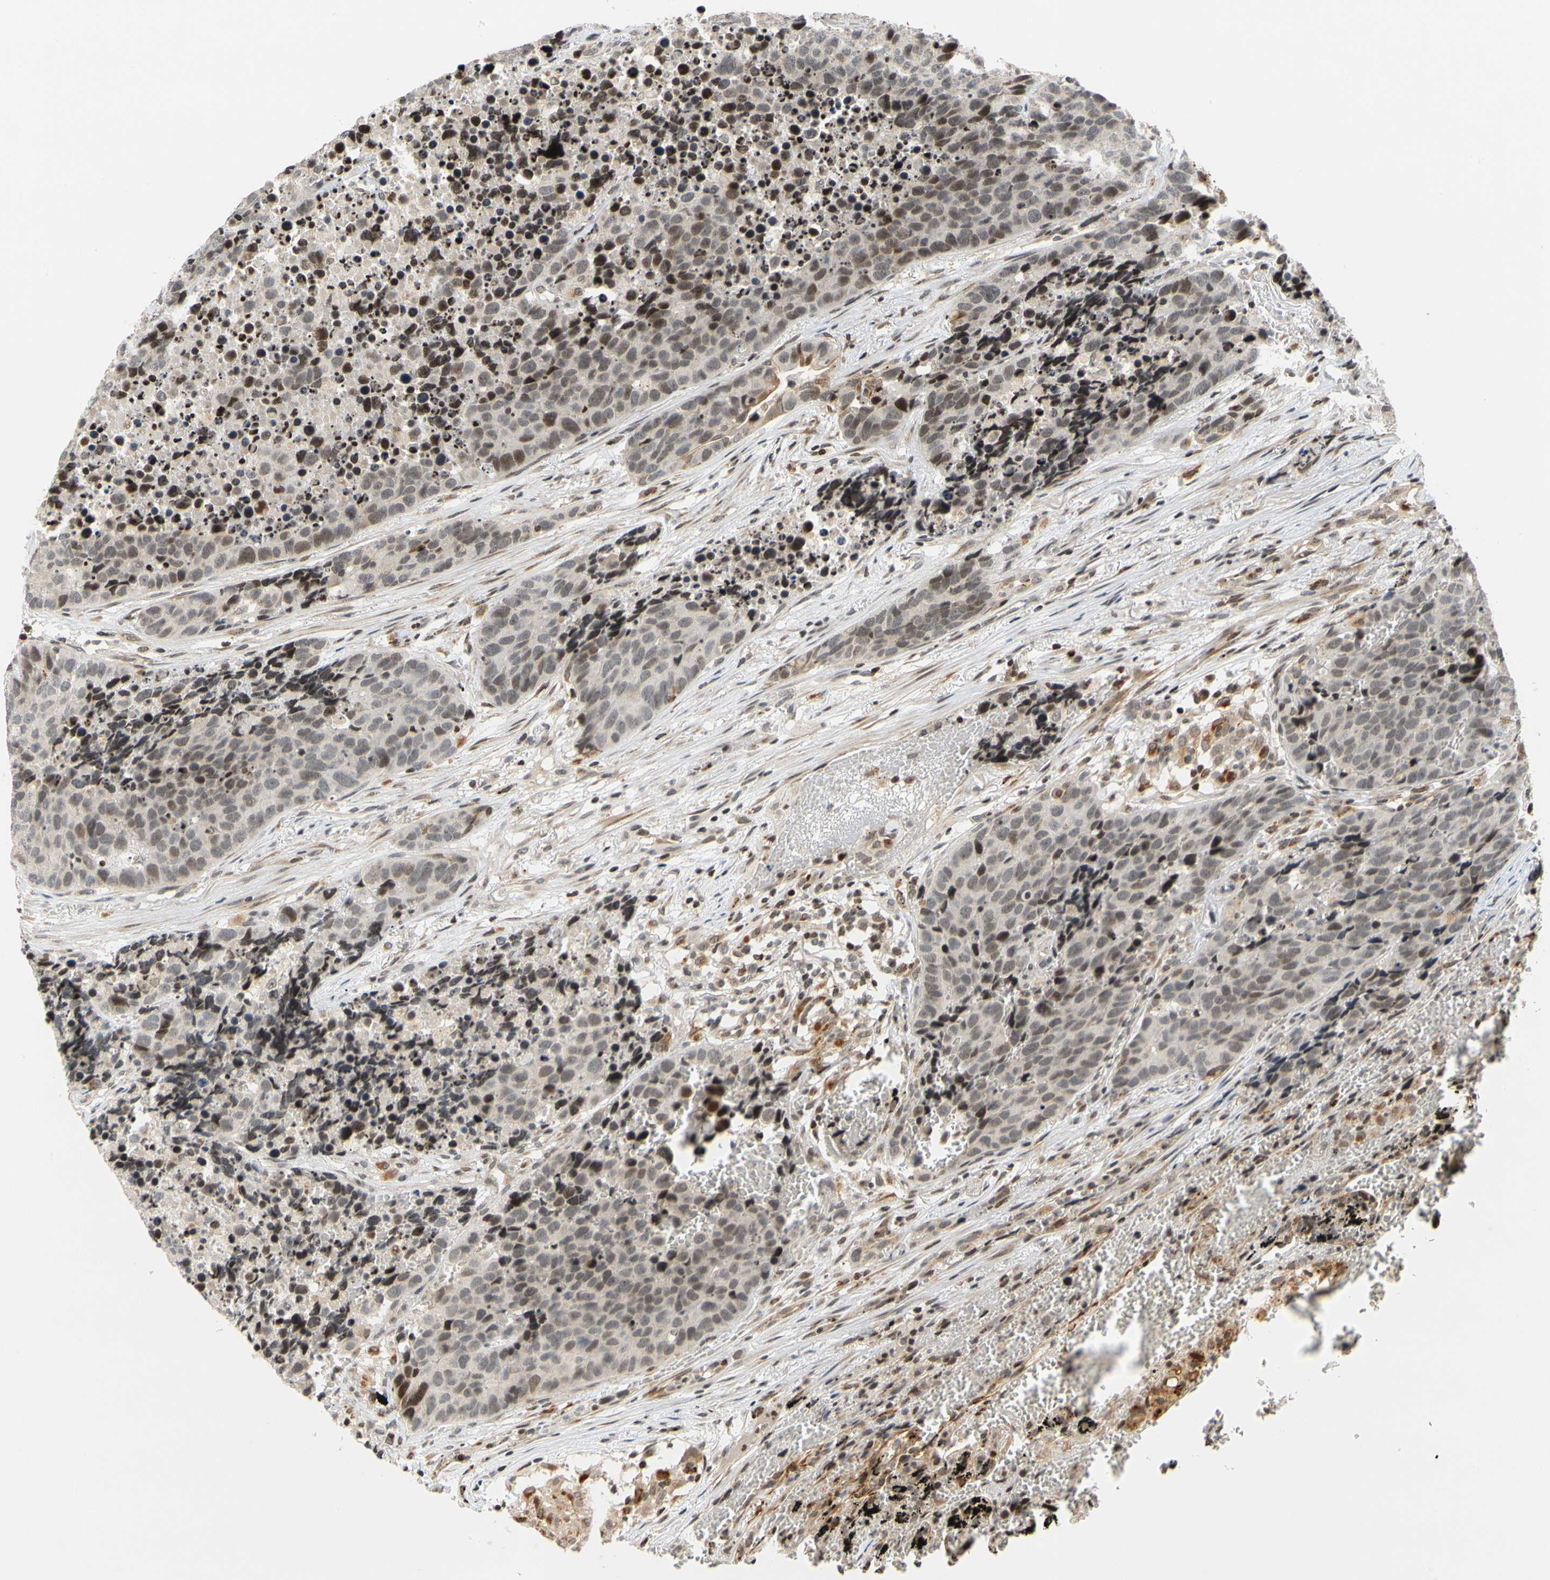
{"staining": {"intensity": "moderate", "quantity": "25%-75%", "location": "nuclear"}, "tissue": "carcinoid", "cell_type": "Tumor cells", "image_type": "cancer", "snomed": [{"axis": "morphology", "description": "Carcinoid, malignant, NOS"}, {"axis": "topography", "description": "Lung"}], "caption": "This image demonstrates IHC staining of malignant carcinoid, with medium moderate nuclear expression in approximately 25%-75% of tumor cells.", "gene": "CDK7", "patient": {"sex": "male", "age": 60}}